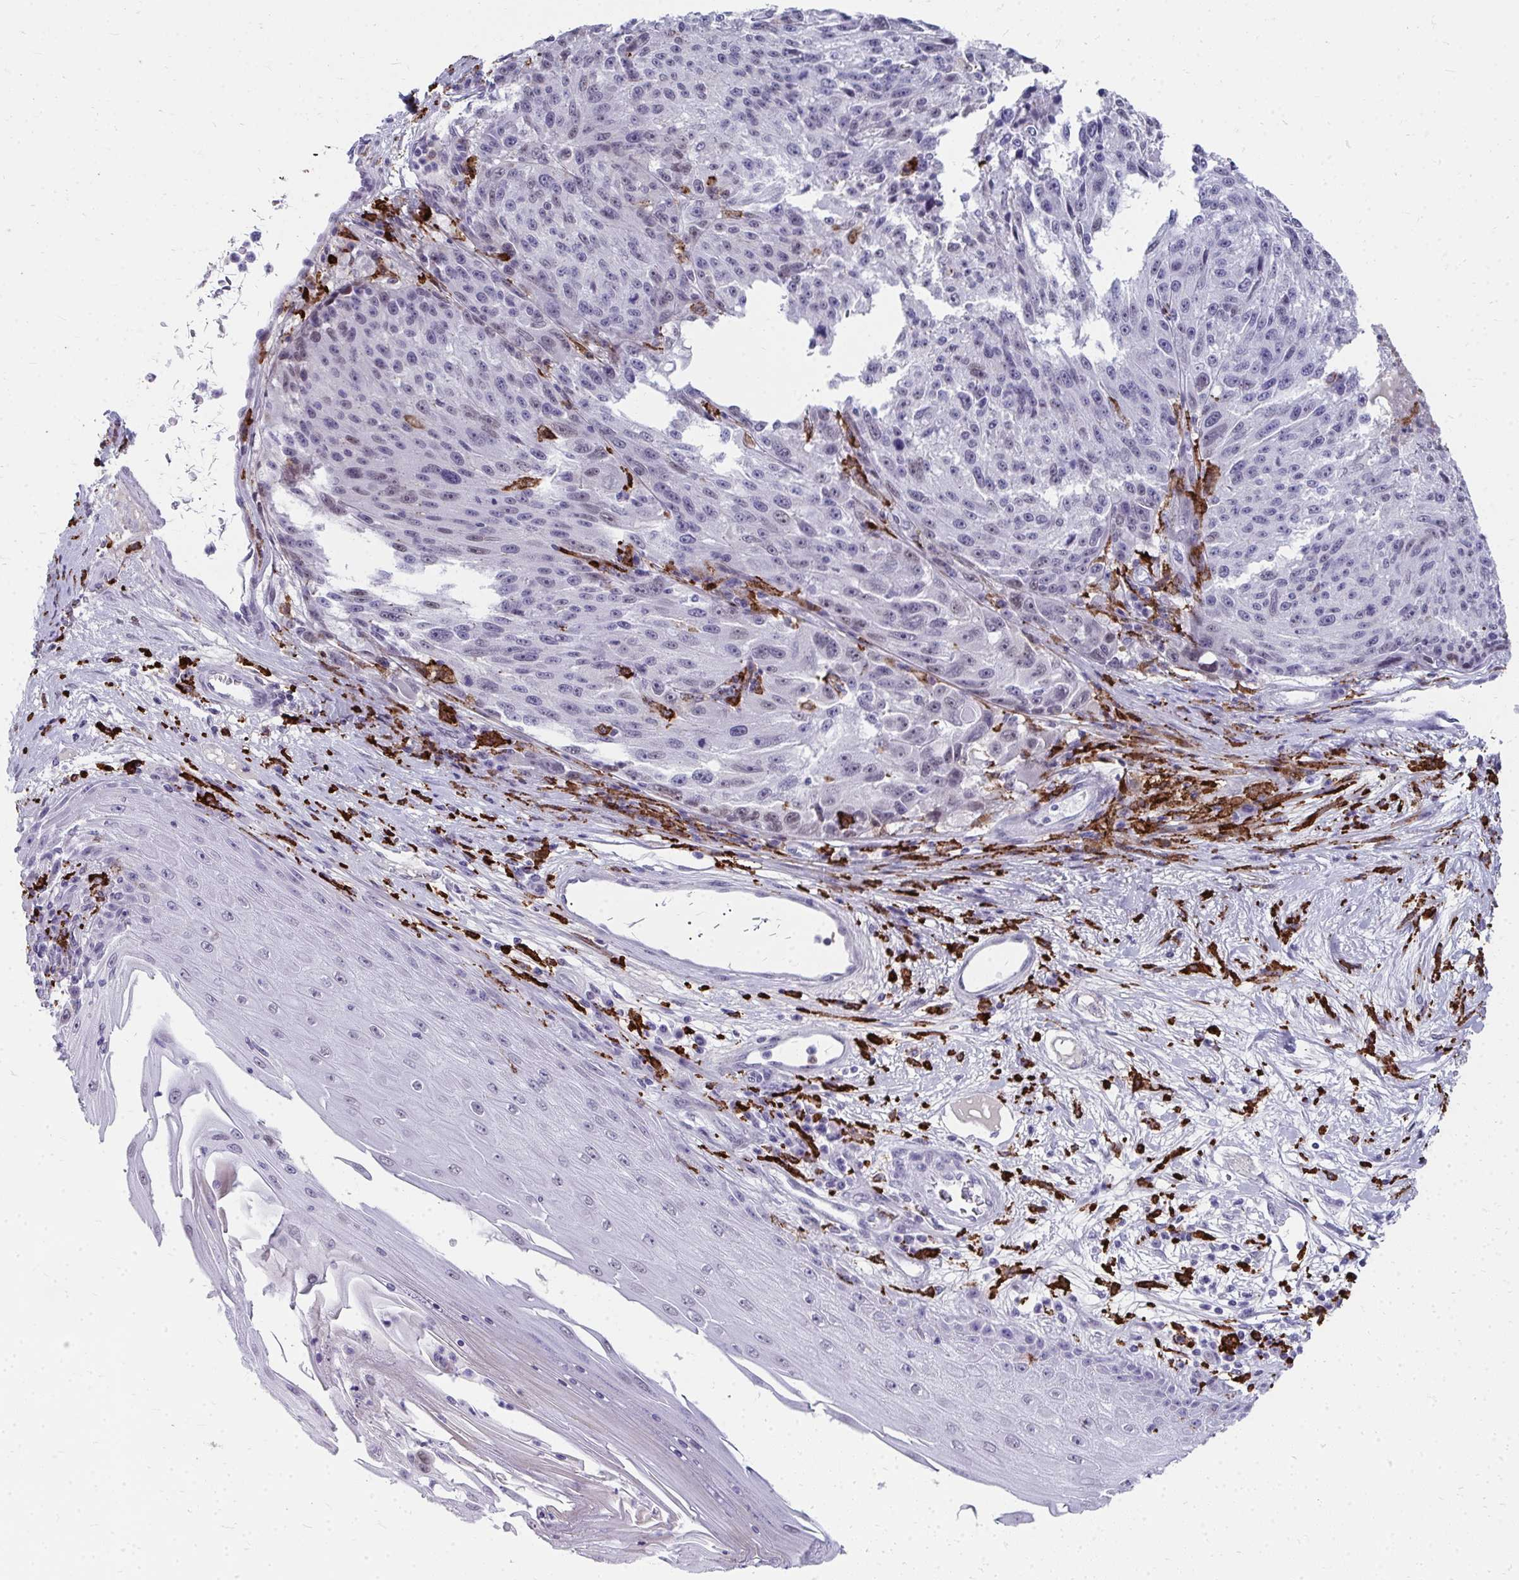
{"staining": {"intensity": "negative", "quantity": "none", "location": "none"}, "tissue": "melanoma", "cell_type": "Tumor cells", "image_type": "cancer", "snomed": [{"axis": "morphology", "description": "Malignant melanoma, NOS"}, {"axis": "topography", "description": "Skin"}], "caption": "An IHC histopathology image of malignant melanoma is shown. There is no staining in tumor cells of malignant melanoma. Brightfield microscopy of IHC stained with DAB (3,3'-diaminobenzidine) (brown) and hematoxylin (blue), captured at high magnification.", "gene": "CD163", "patient": {"sex": "male", "age": 53}}